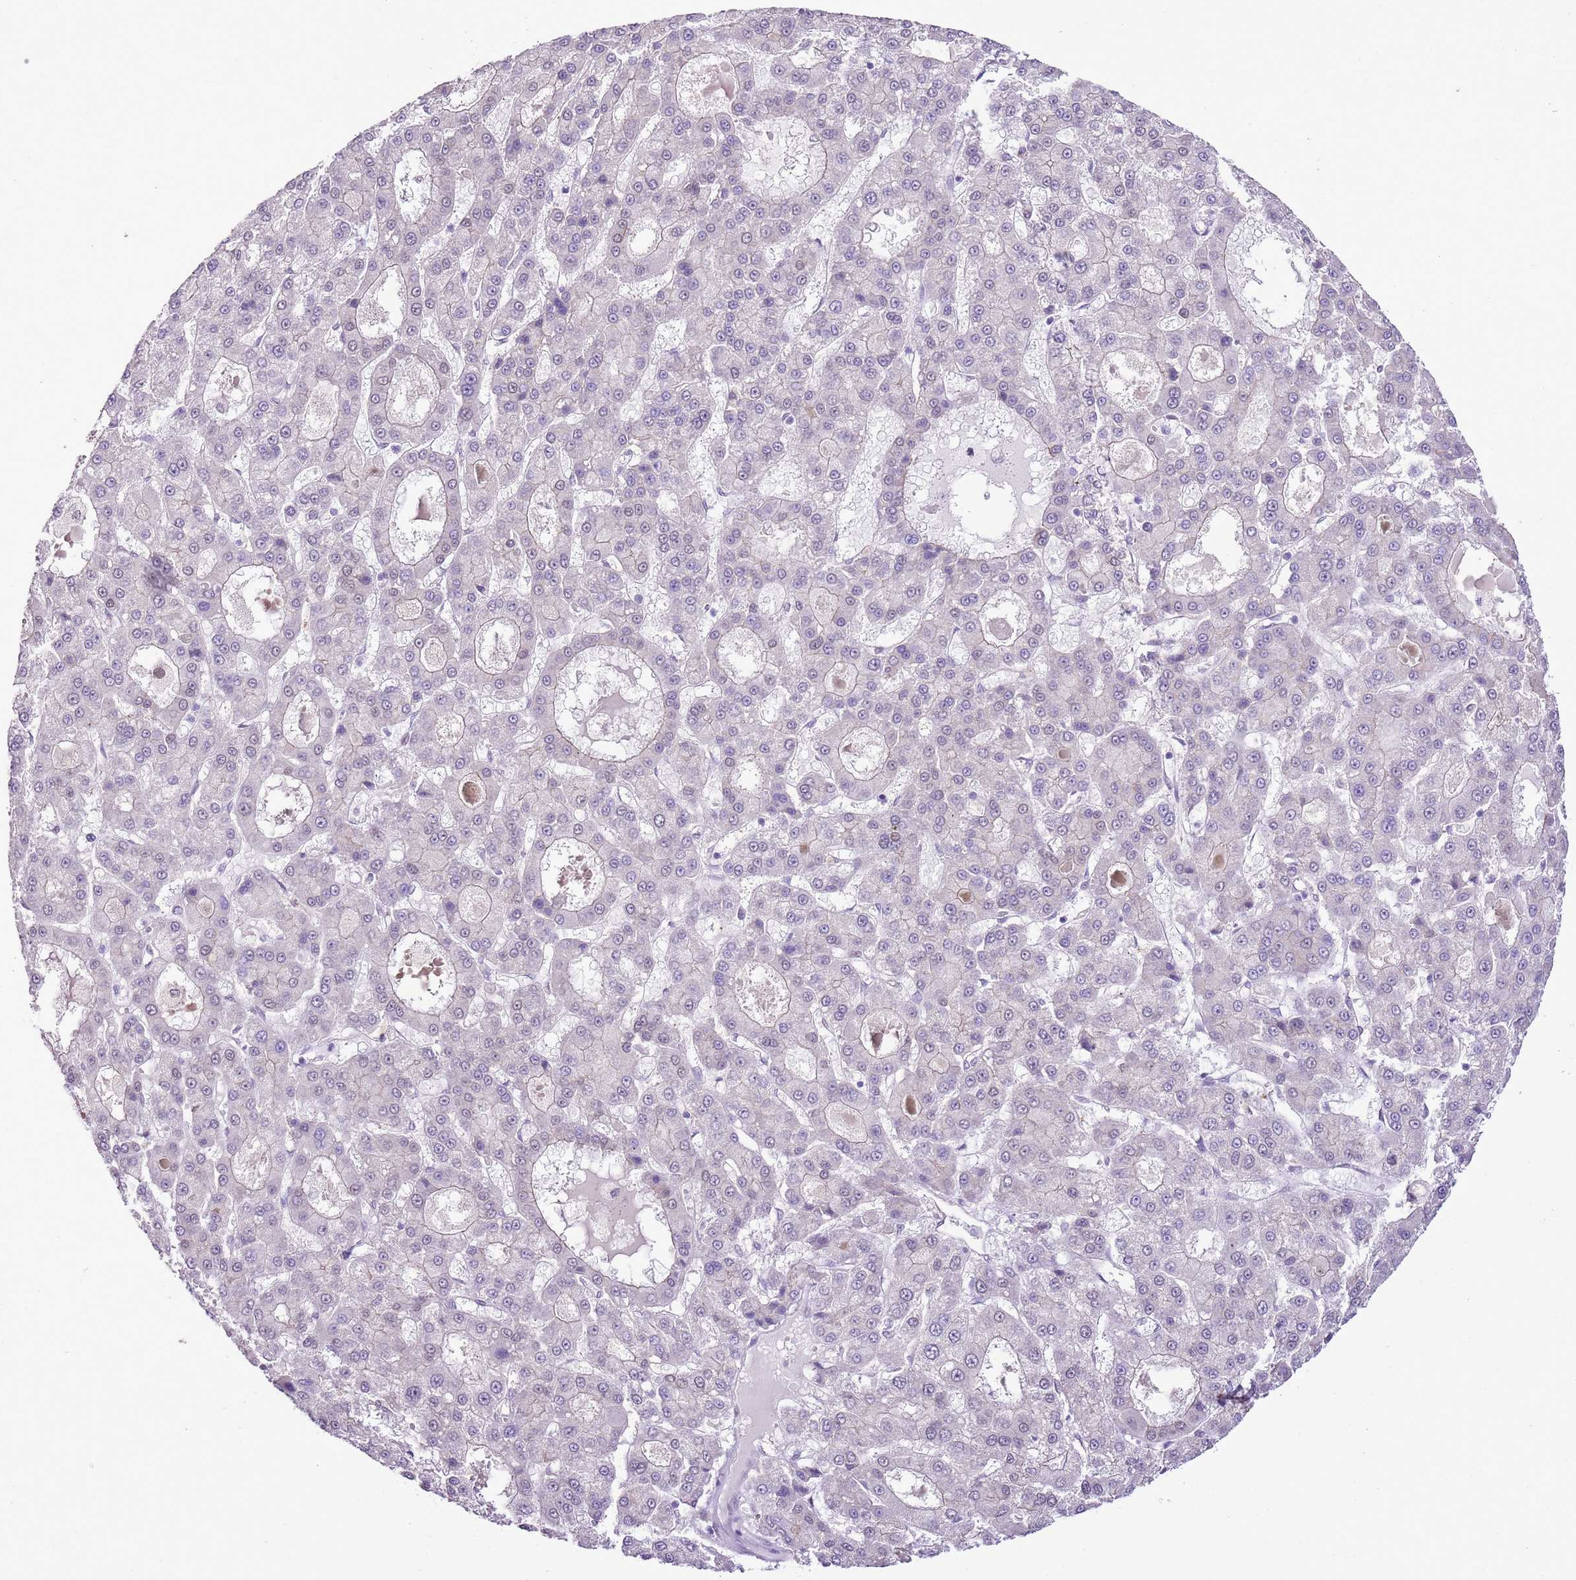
{"staining": {"intensity": "negative", "quantity": "none", "location": "none"}, "tissue": "liver cancer", "cell_type": "Tumor cells", "image_type": "cancer", "snomed": [{"axis": "morphology", "description": "Carcinoma, Hepatocellular, NOS"}, {"axis": "topography", "description": "Liver"}], "caption": "This is a histopathology image of immunohistochemistry staining of liver hepatocellular carcinoma, which shows no positivity in tumor cells.", "gene": "NACC2", "patient": {"sex": "male", "age": 70}}